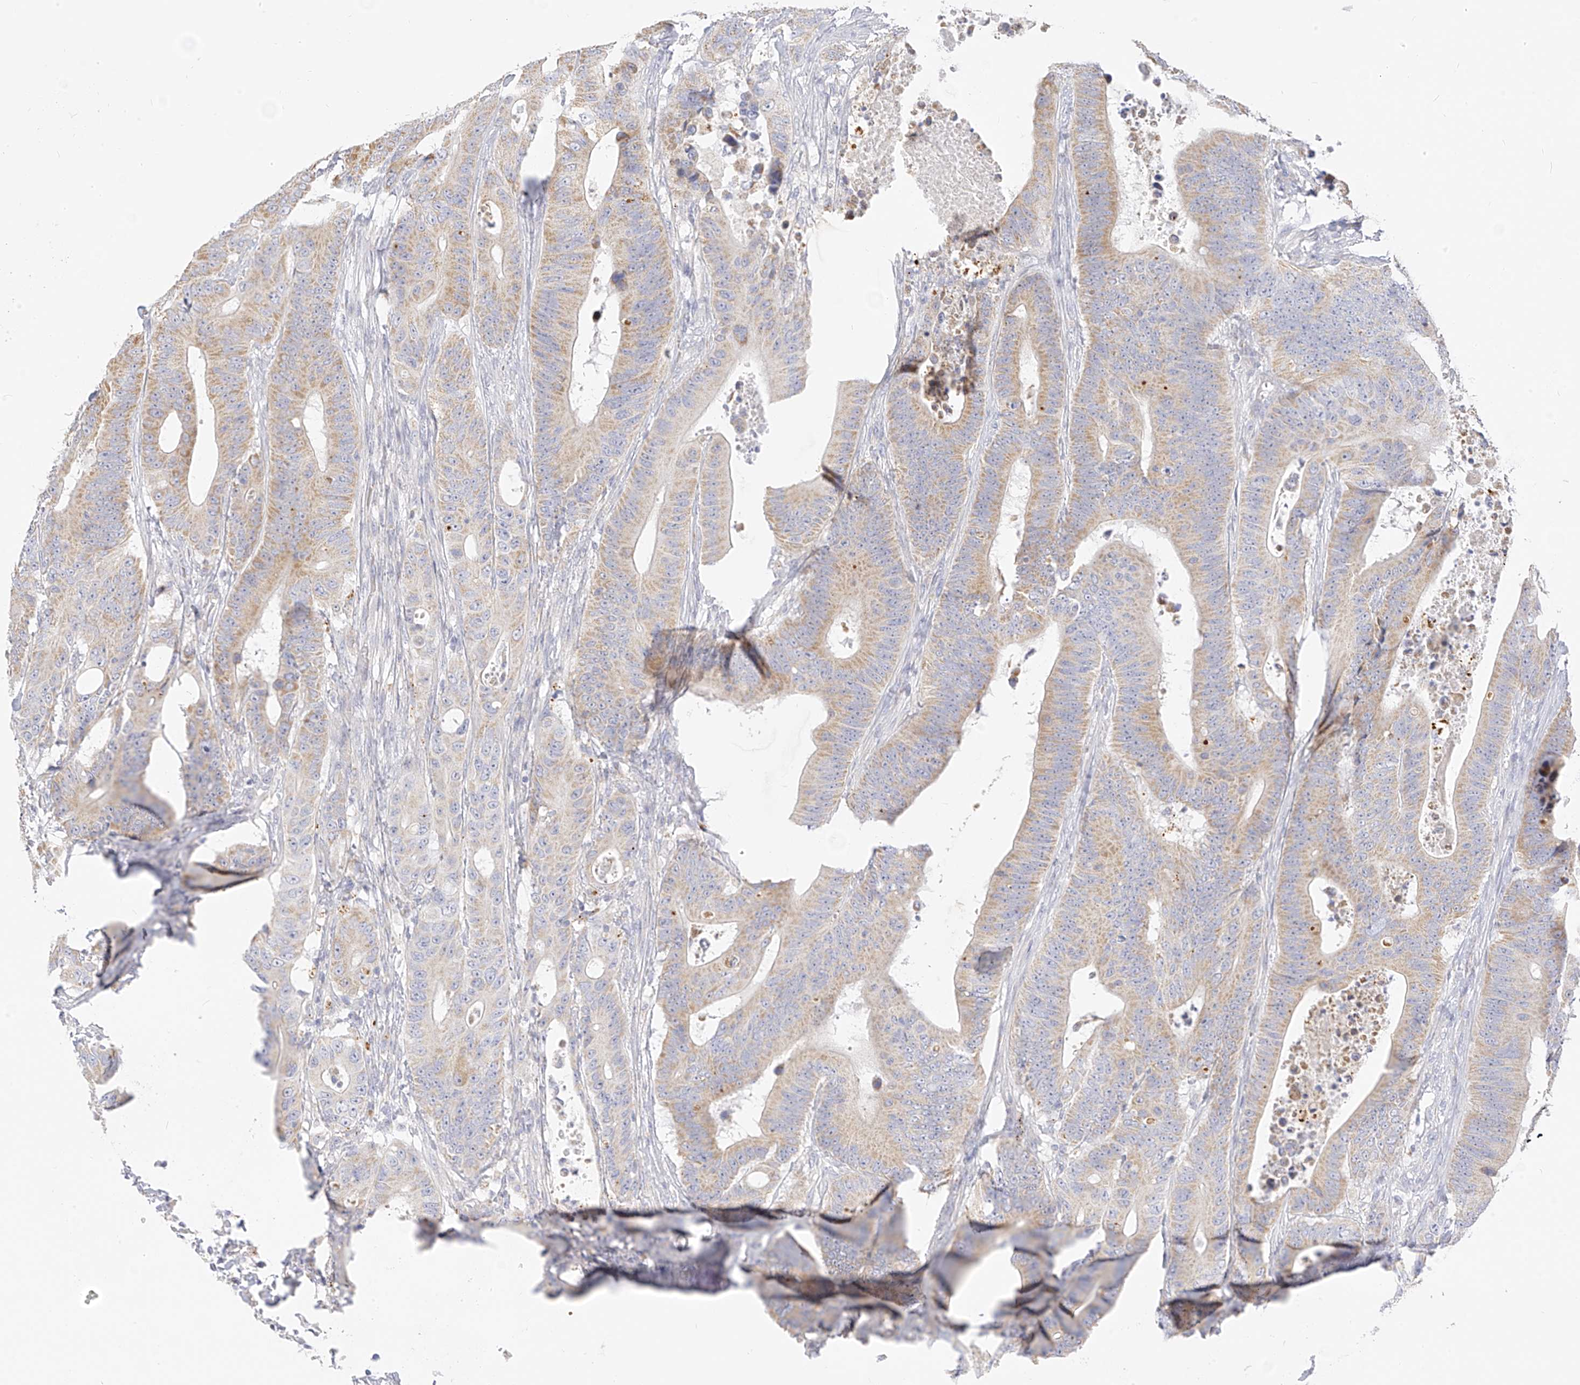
{"staining": {"intensity": "weak", "quantity": "25%-75%", "location": "cytoplasmic/membranous"}, "tissue": "colorectal cancer", "cell_type": "Tumor cells", "image_type": "cancer", "snomed": [{"axis": "morphology", "description": "Adenocarcinoma, NOS"}, {"axis": "topography", "description": "Colon"}], "caption": "Immunohistochemistry of human colorectal cancer displays low levels of weak cytoplasmic/membranous expression in approximately 25%-75% of tumor cells.", "gene": "ZNF404", "patient": {"sex": "male", "age": 83}}